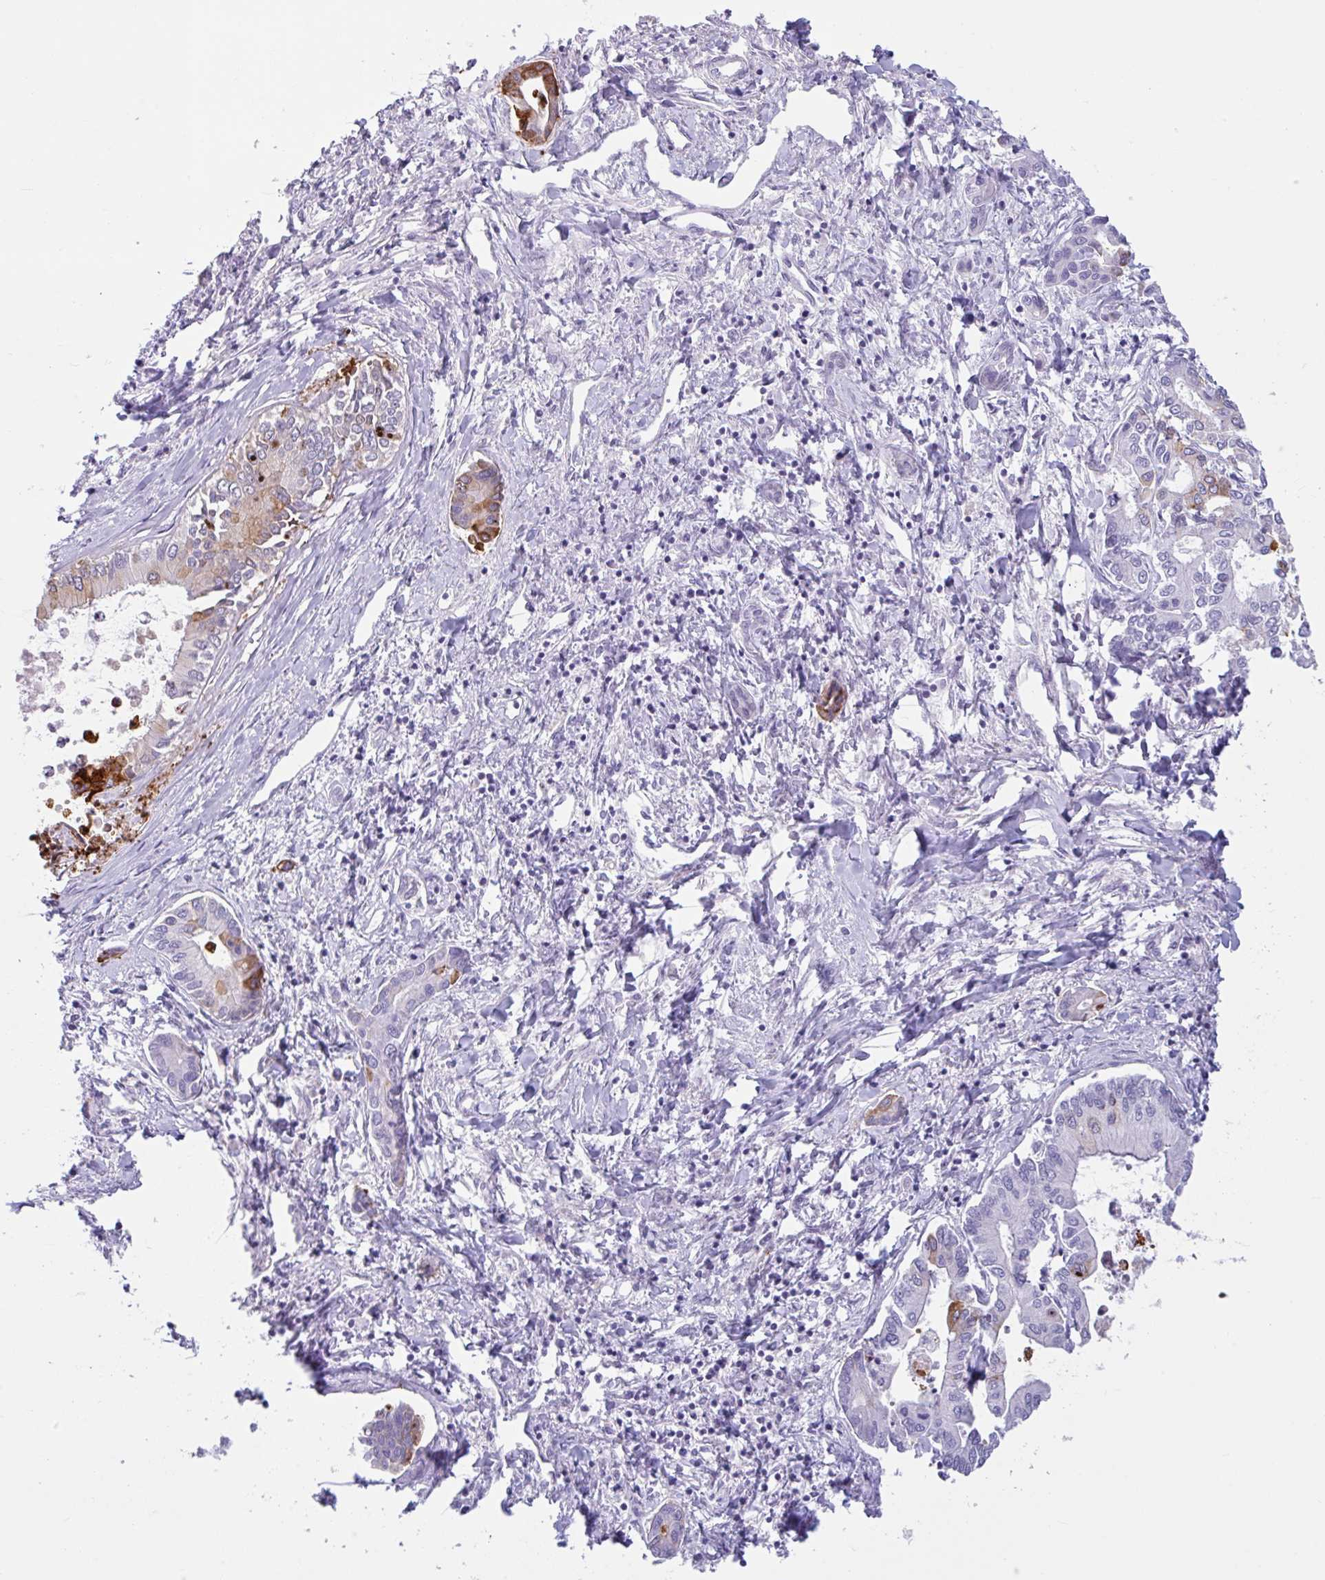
{"staining": {"intensity": "strong", "quantity": "<25%", "location": "cytoplasmic/membranous"}, "tissue": "liver cancer", "cell_type": "Tumor cells", "image_type": "cancer", "snomed": [{"axis": "morphology", "description": "Cholangiocarcinoma"}, {"axis": "topography", "description": "Liver"}], "caption": "This image shows IHC staining of liver cholangiocarcinoma, with medium strong cytoplasmic/membranous positivity in about <25% of tumor cells.", "gene": "CTSE", "patient": {"sex": "male", "age": 66}}